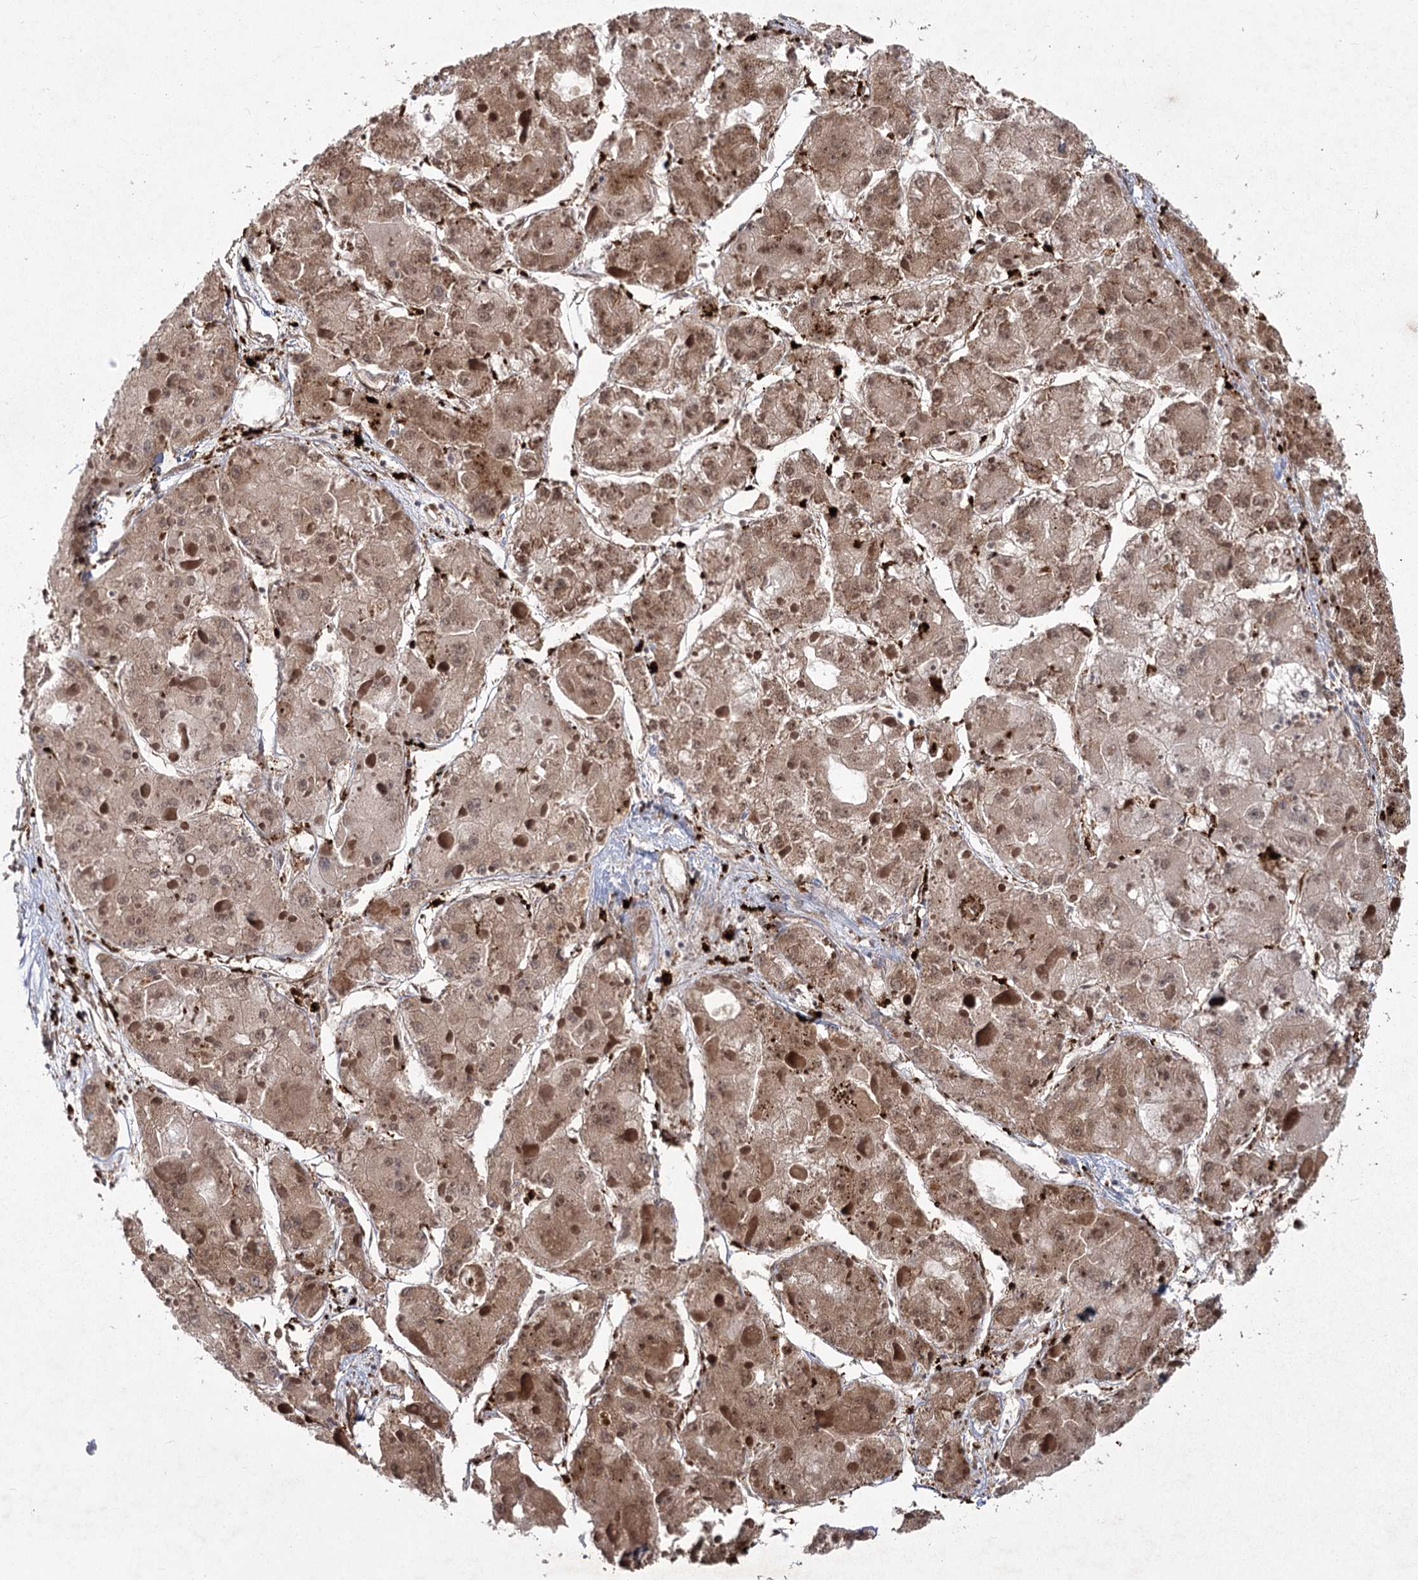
{"staining": {"intensity": "moderate", "quantity": ">75%", "location": "cytoplasmic/membranous,nuclear"}, "tissue": "liver cancer", "cell_type": "Tumor cells", "image_type": "cancer", "snomed": [{"axis": "morphology", "description": "Carcinoma, Hepatocellular, NOS"}, {"axis": "topography", "description": "Liver"}], "caption": "Liver hepatocellular carcinoma tissue demonstrates moderate cytoplasmic/membranous and nuclear expression in approximately >75% of tumor cells, visualized by immunohistochemistry.", "gene": "AP2M1", "patient": {"sex": "female", "age": 73}}